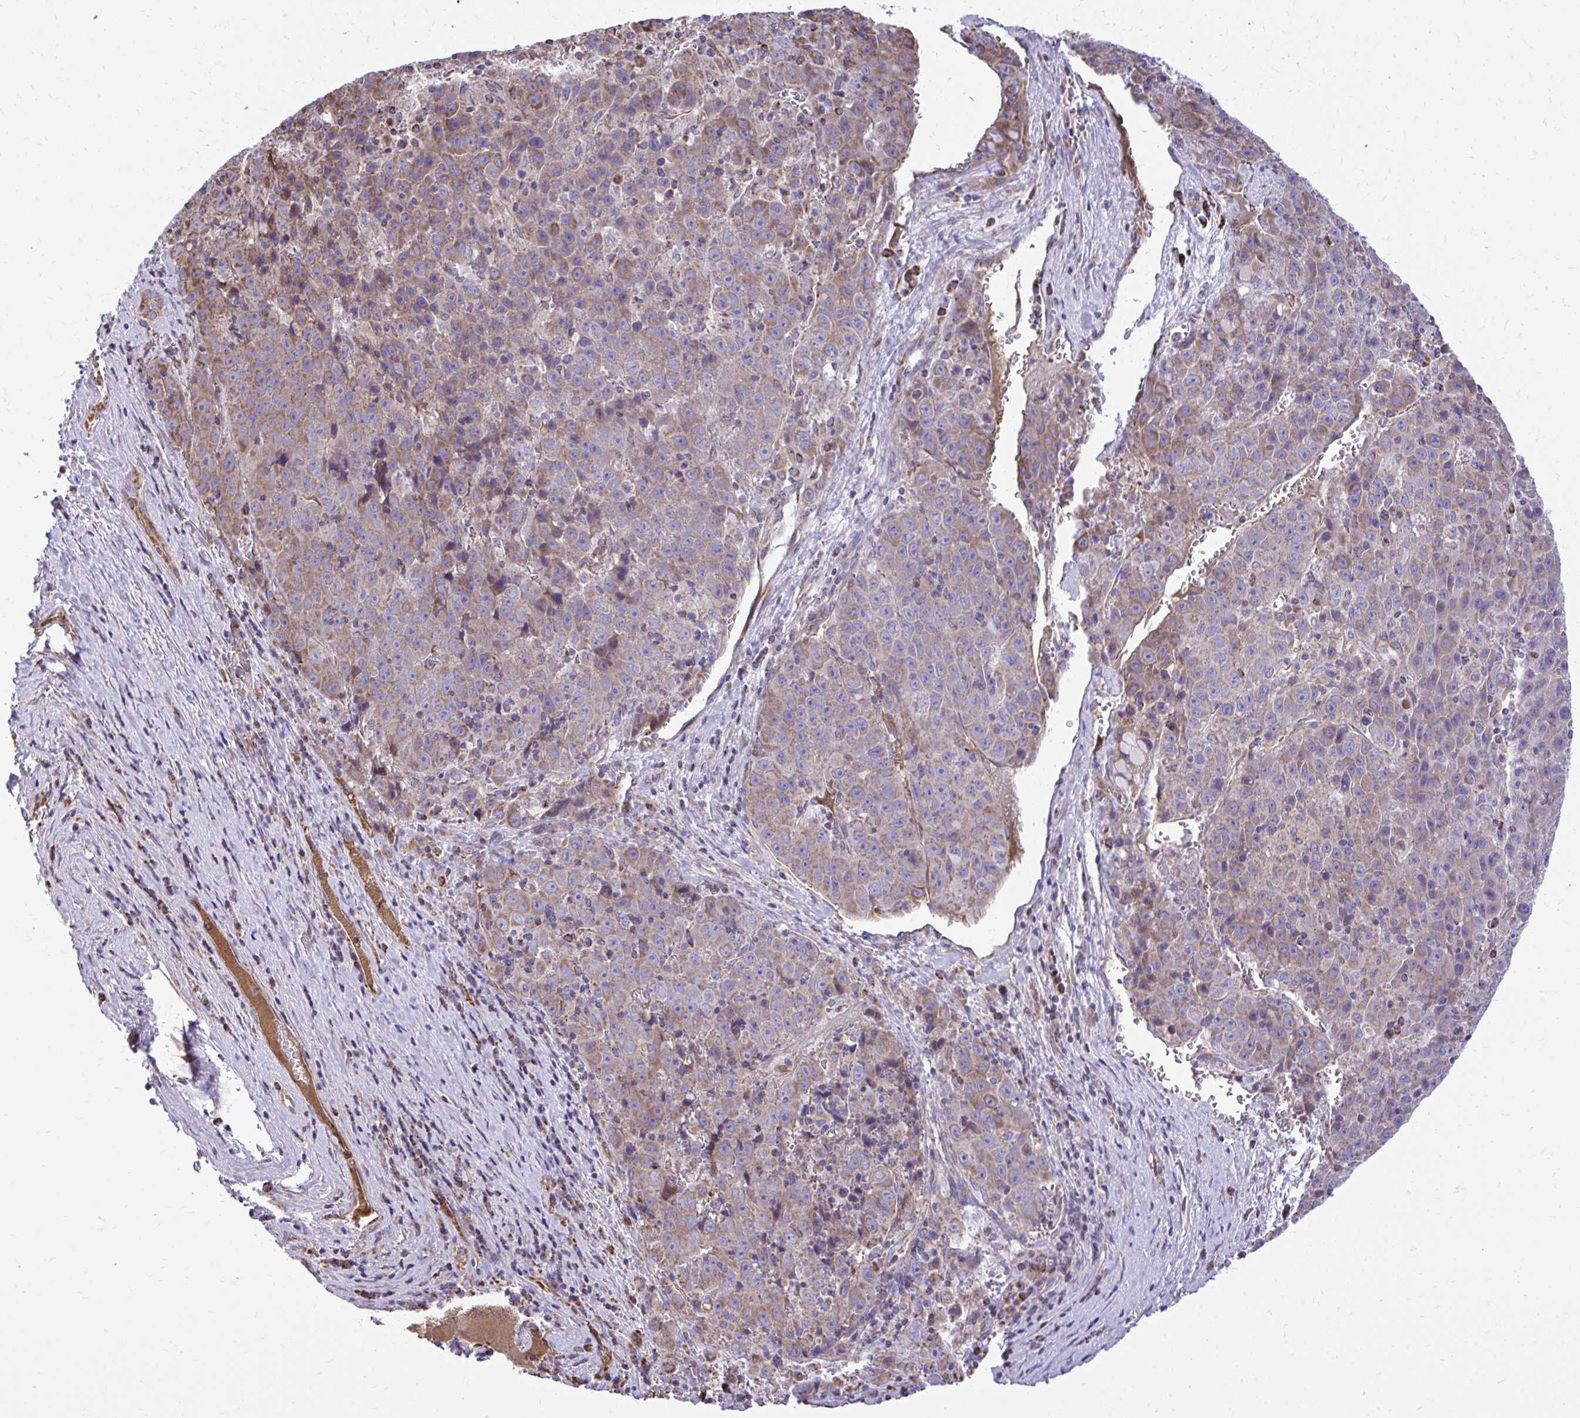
{"staining": {"intensity": "weak", "quantity": "25%-75%", "location": "cytoplasmic/membranous"}, "tissue": "liver cancer", "cell_type": "Tumor cells", "image_type": "cancer", "snomed": [{"axis": "morphology", "description": "Carcinoma, Hepatocellular, NOS"}, {"axis": "topography", "description": "Liver"}], "caption": "Immunohistochemistry (DAB) staining of human liver cancer (hepatocellular carcinoma) displays weak cytoplasmic/membranous protein positivity in about 25%-75% of tumor cells.", "gene": "ATP13A2", "patient": {"sex": "female", "age": 53}}